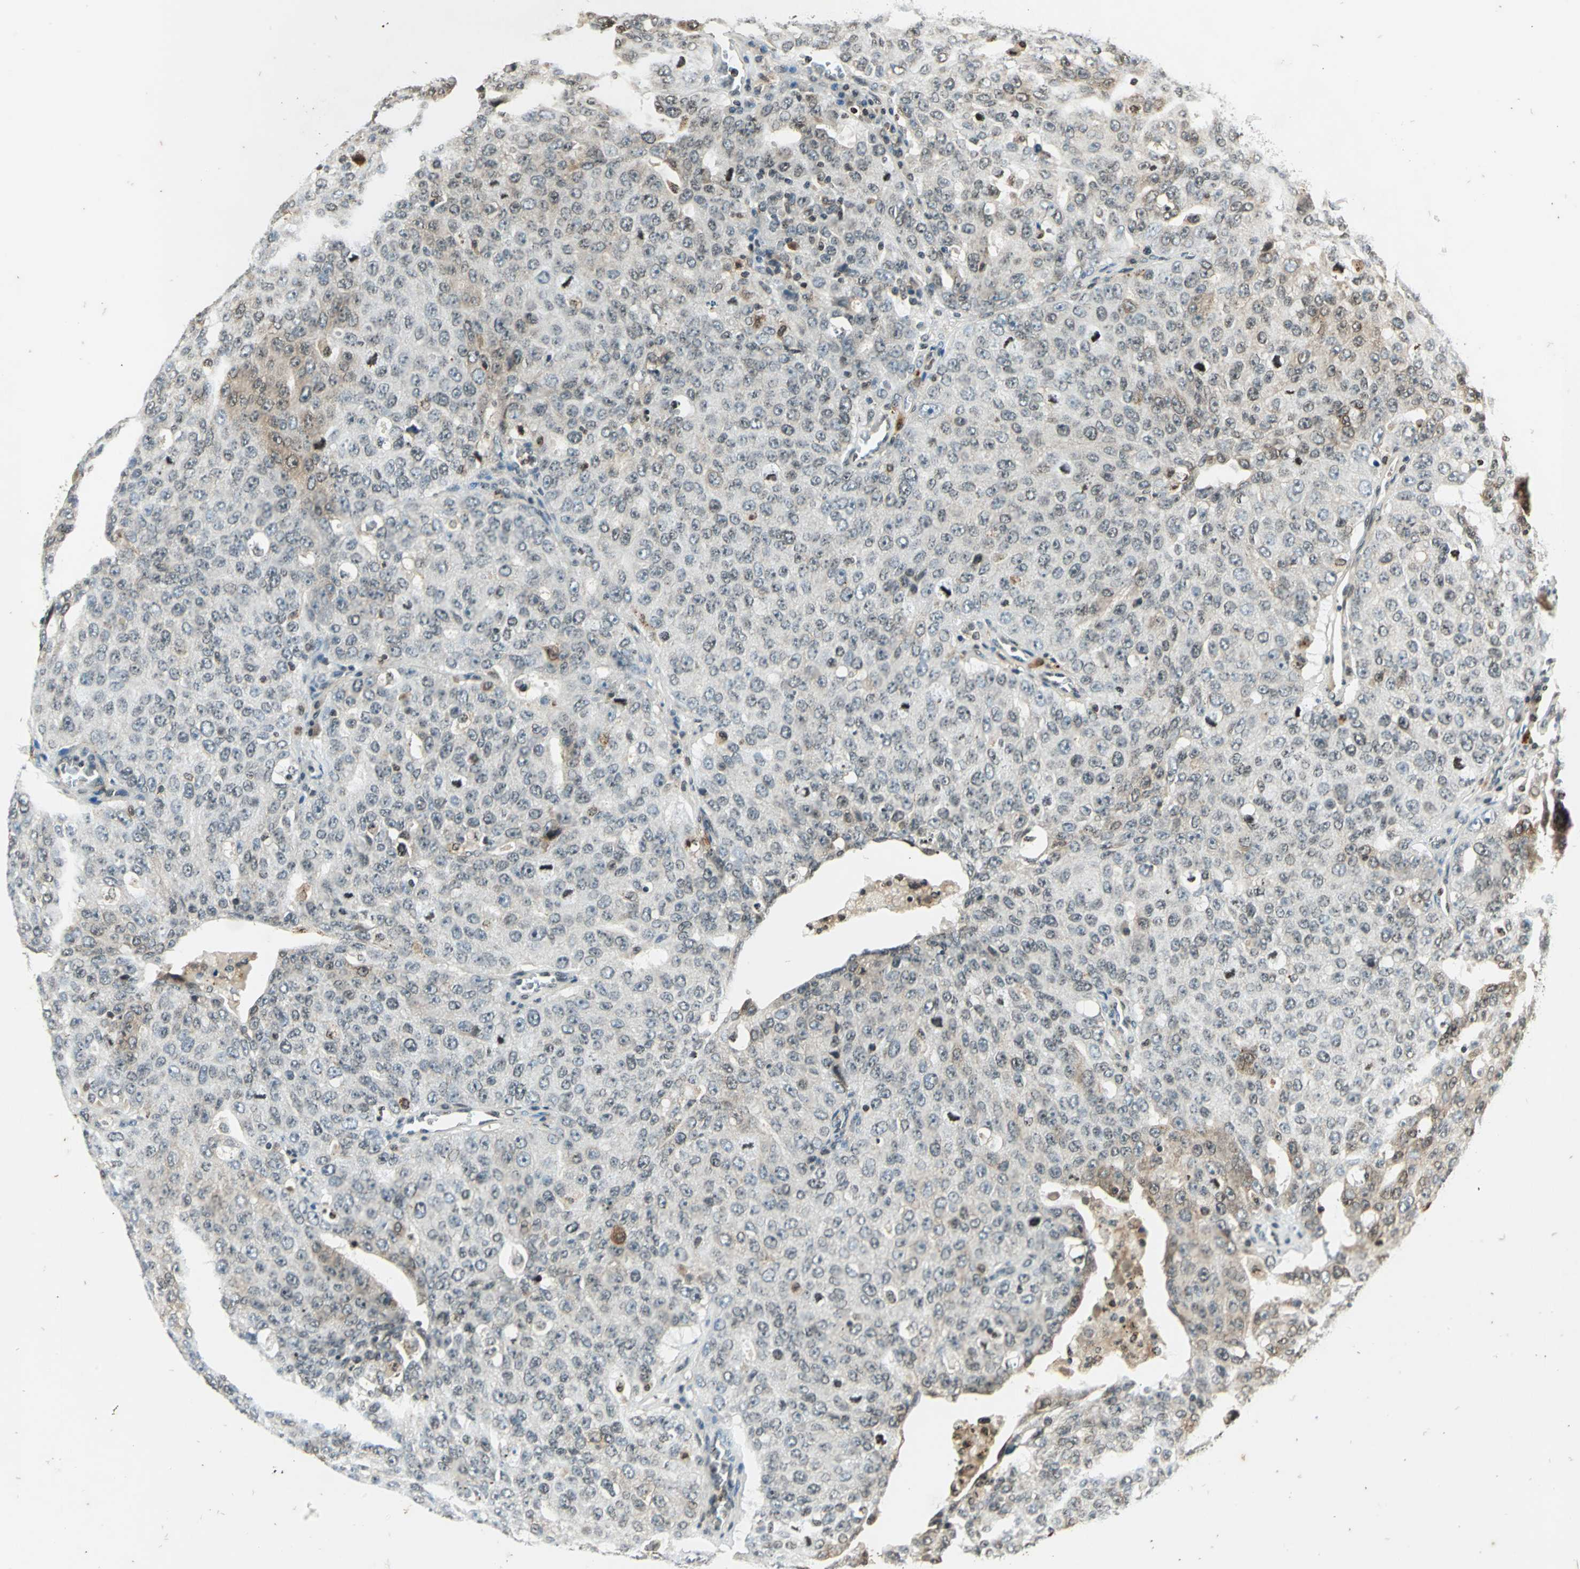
{"staining": {"intensity": "weak", "quantity": "25%-75%", "location": "cytoplasmic/membranous,nuclear"}, "tissue": "ovarian cancer", "cell_type": "Tumor cells", "image_type": "cancer", "snomed": [{"axis": "morphology", "description": "Carcinoma, endometroid"}, {"axis": "topography", "description": "Ovary"}], "caption": "Human ovarian endometroid carcinoma stained with a brown dye displays weak cytoplasmic/membranous and nuclear positive positivity in about 25%-75% of tumor cells.", "gene": "LGALS3", "patient": {"sex": "female", "age": 62}}